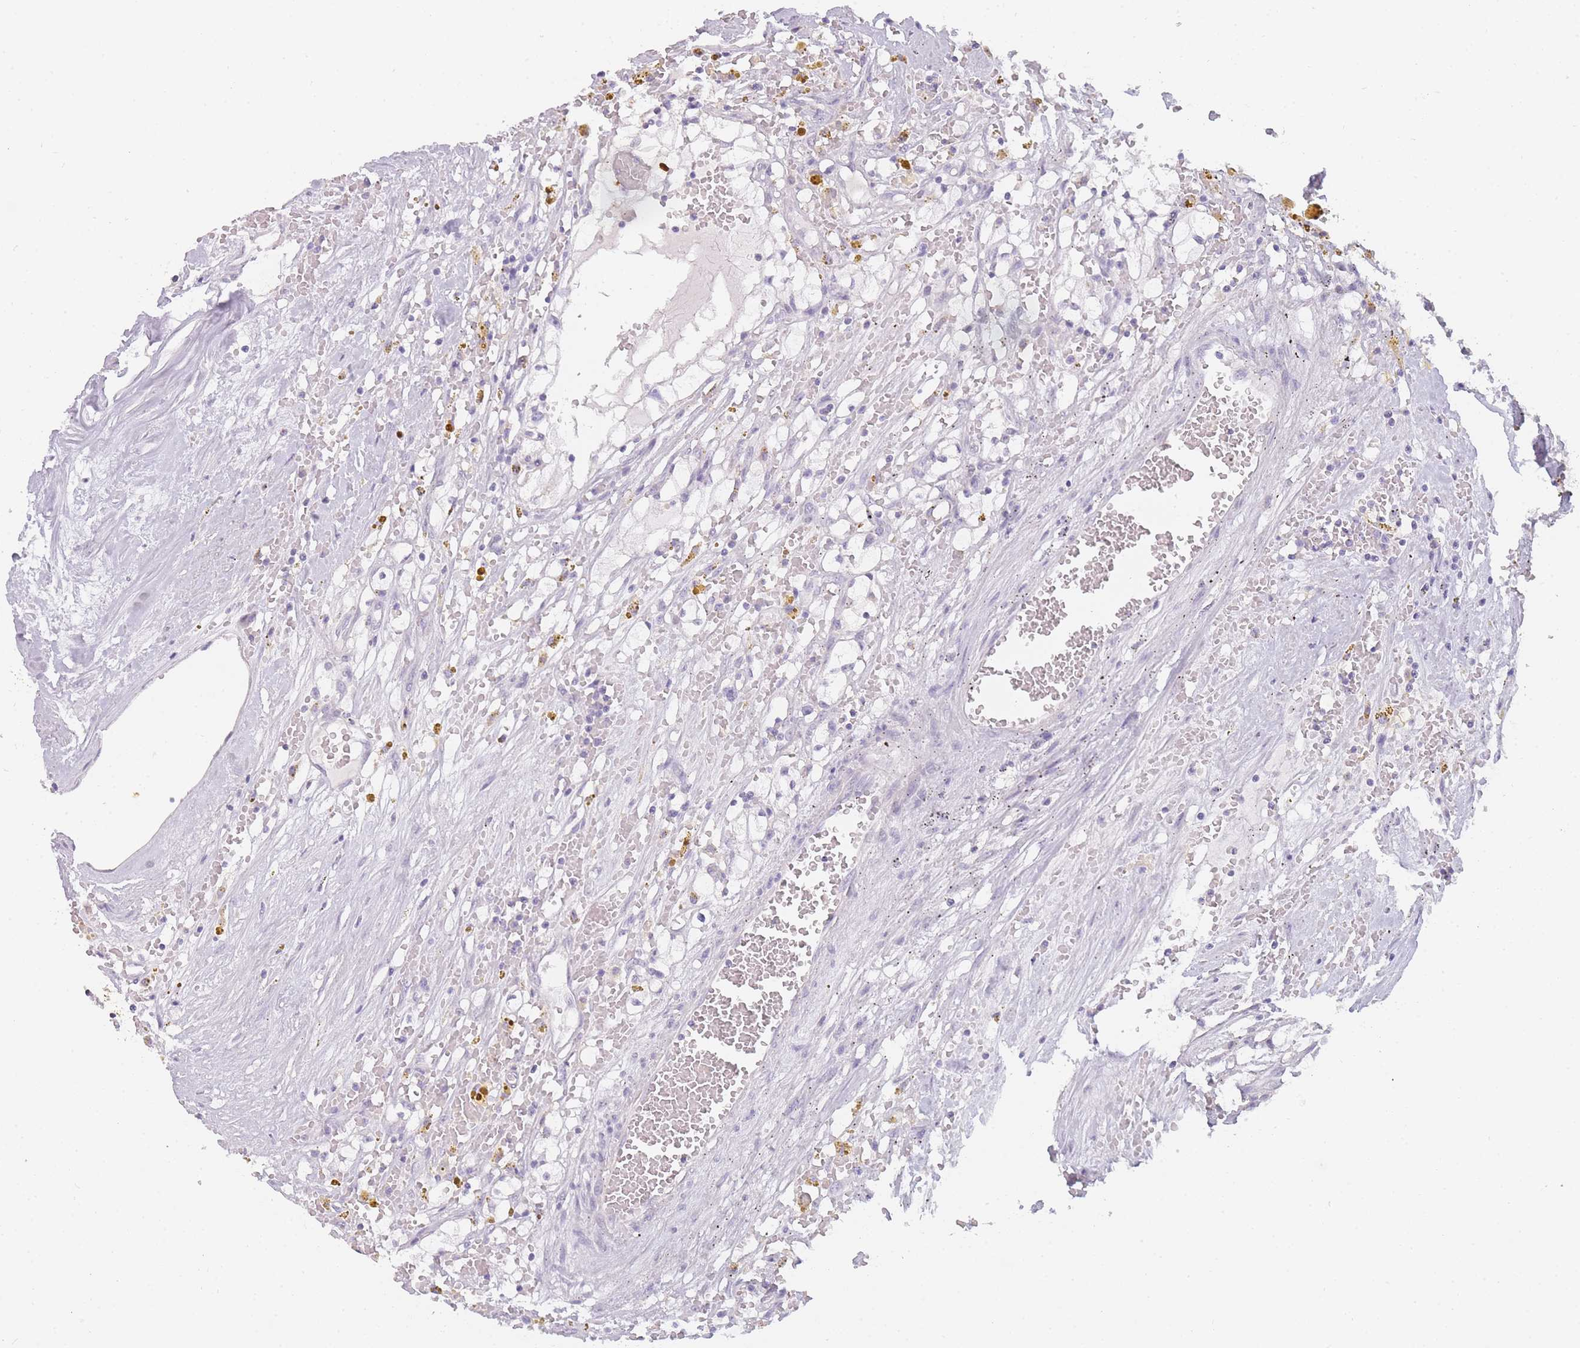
{"staining": {"intensity": "negative", "quantity": "none", "location": "none"}, "tissue": "renal cancer", "cell_type": "Tumor cells", "image_type": "cancer", "snomed": [{"axis": "morphology", "description": "Adenocarcinoma, NOS"}, {"axis": "topography", "description": "Kidney"}], "caption": "Image shows no significant protein expression in tumor cells of renal adenocarcinoma. (DAB (3,3'-diaminobenzidine) immunohistochemistry (IHC) visualized using brightfield microscopy, high magnification).", "gene": "INS", "patient": {"sex": "male", "age": 56}}